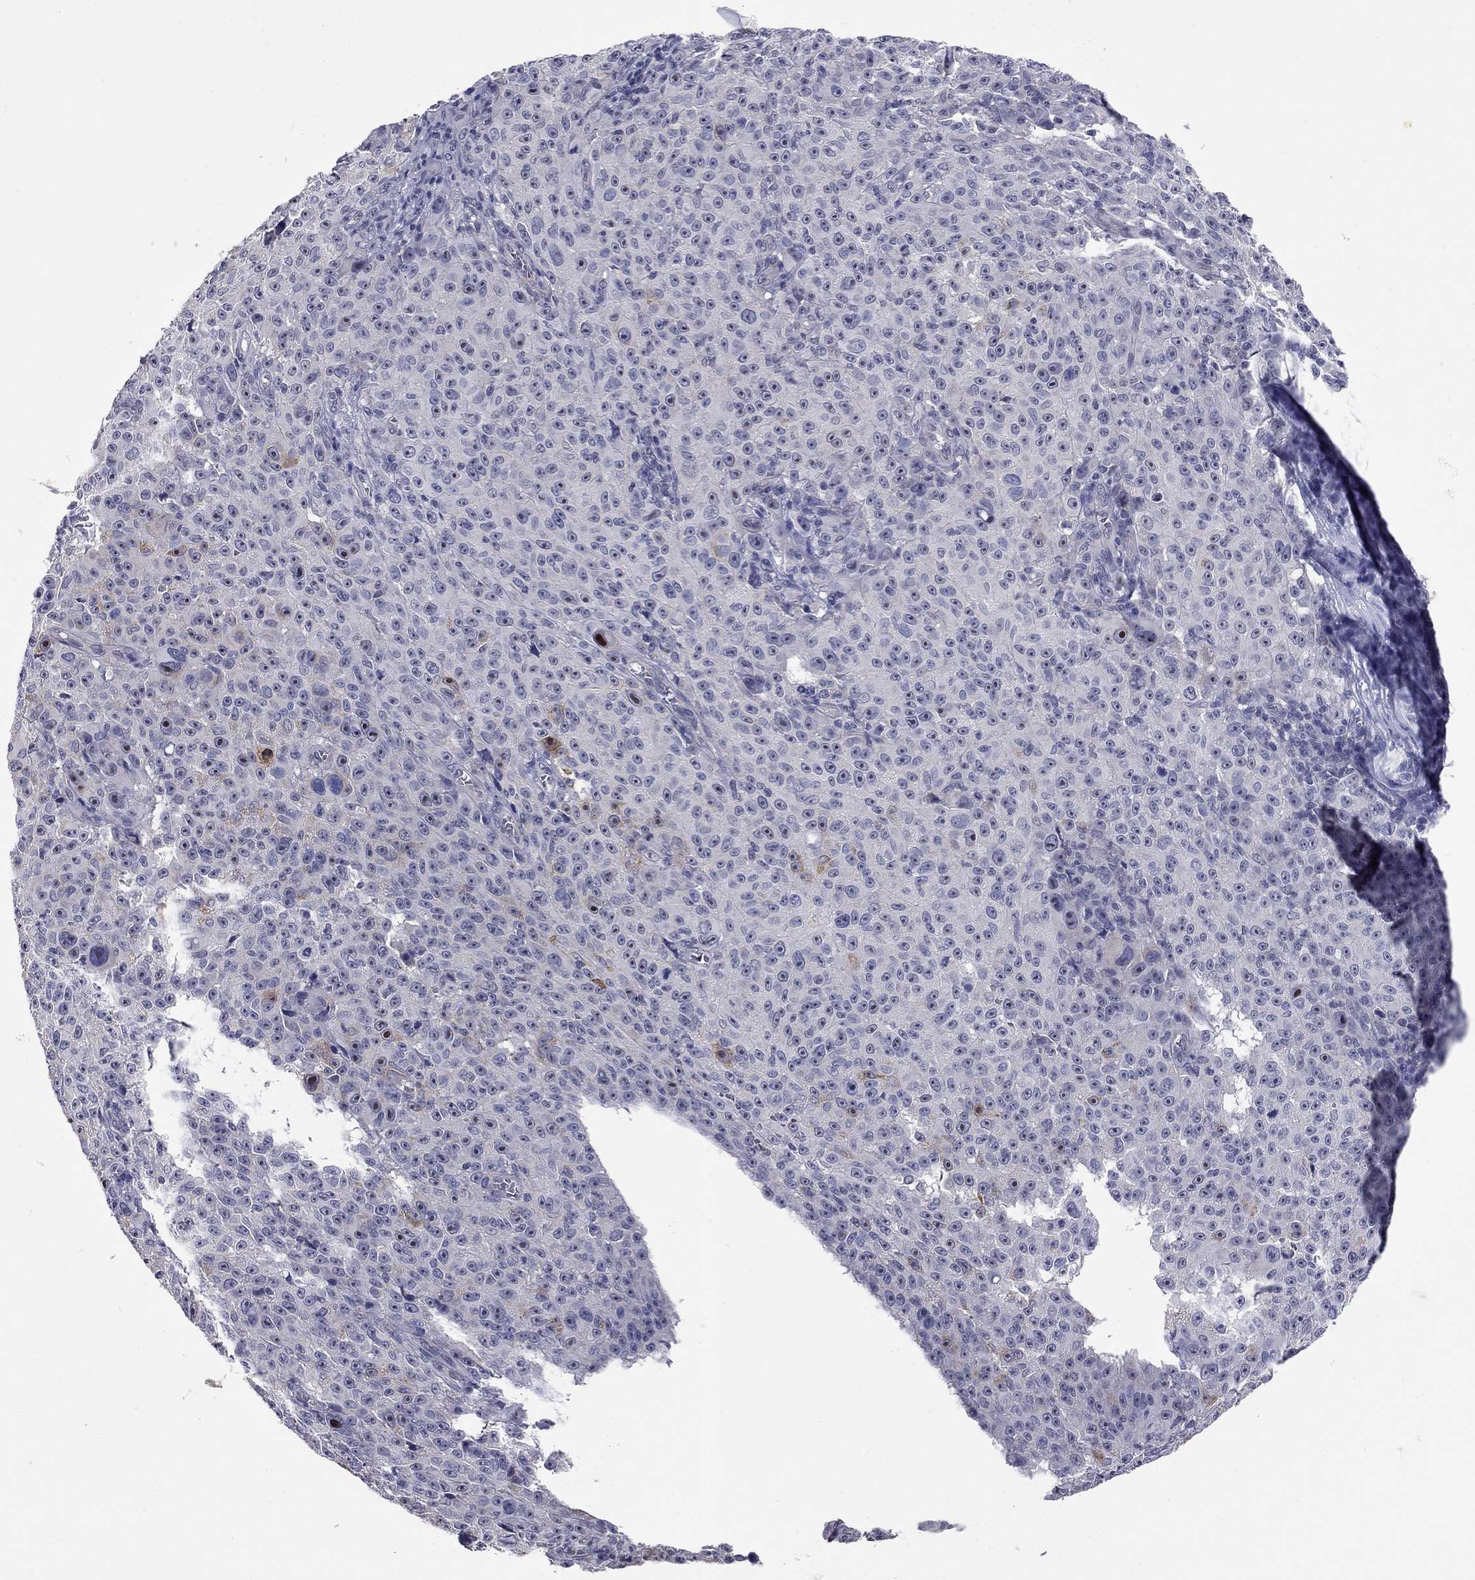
{"staining": {"intensity": "negative", "quantity": "none", "location": "none"}, "tissue": "melanoma", "cell_type": "Tumor cells", "image_type": "cancer", "snomed": [{"axis": "morphology", "description": "Malignant melanoma, NOS"}, {"axis": "topography", "description": "Skin"}], "caption": "DAB (3,3'-diaminobenzidine) immunohistochemical staining of human malignant melanoma demonstrates no significant staining in tumor cells.", "gene": "SHOC2", "patient": {"sex": "female", "age": 82}}